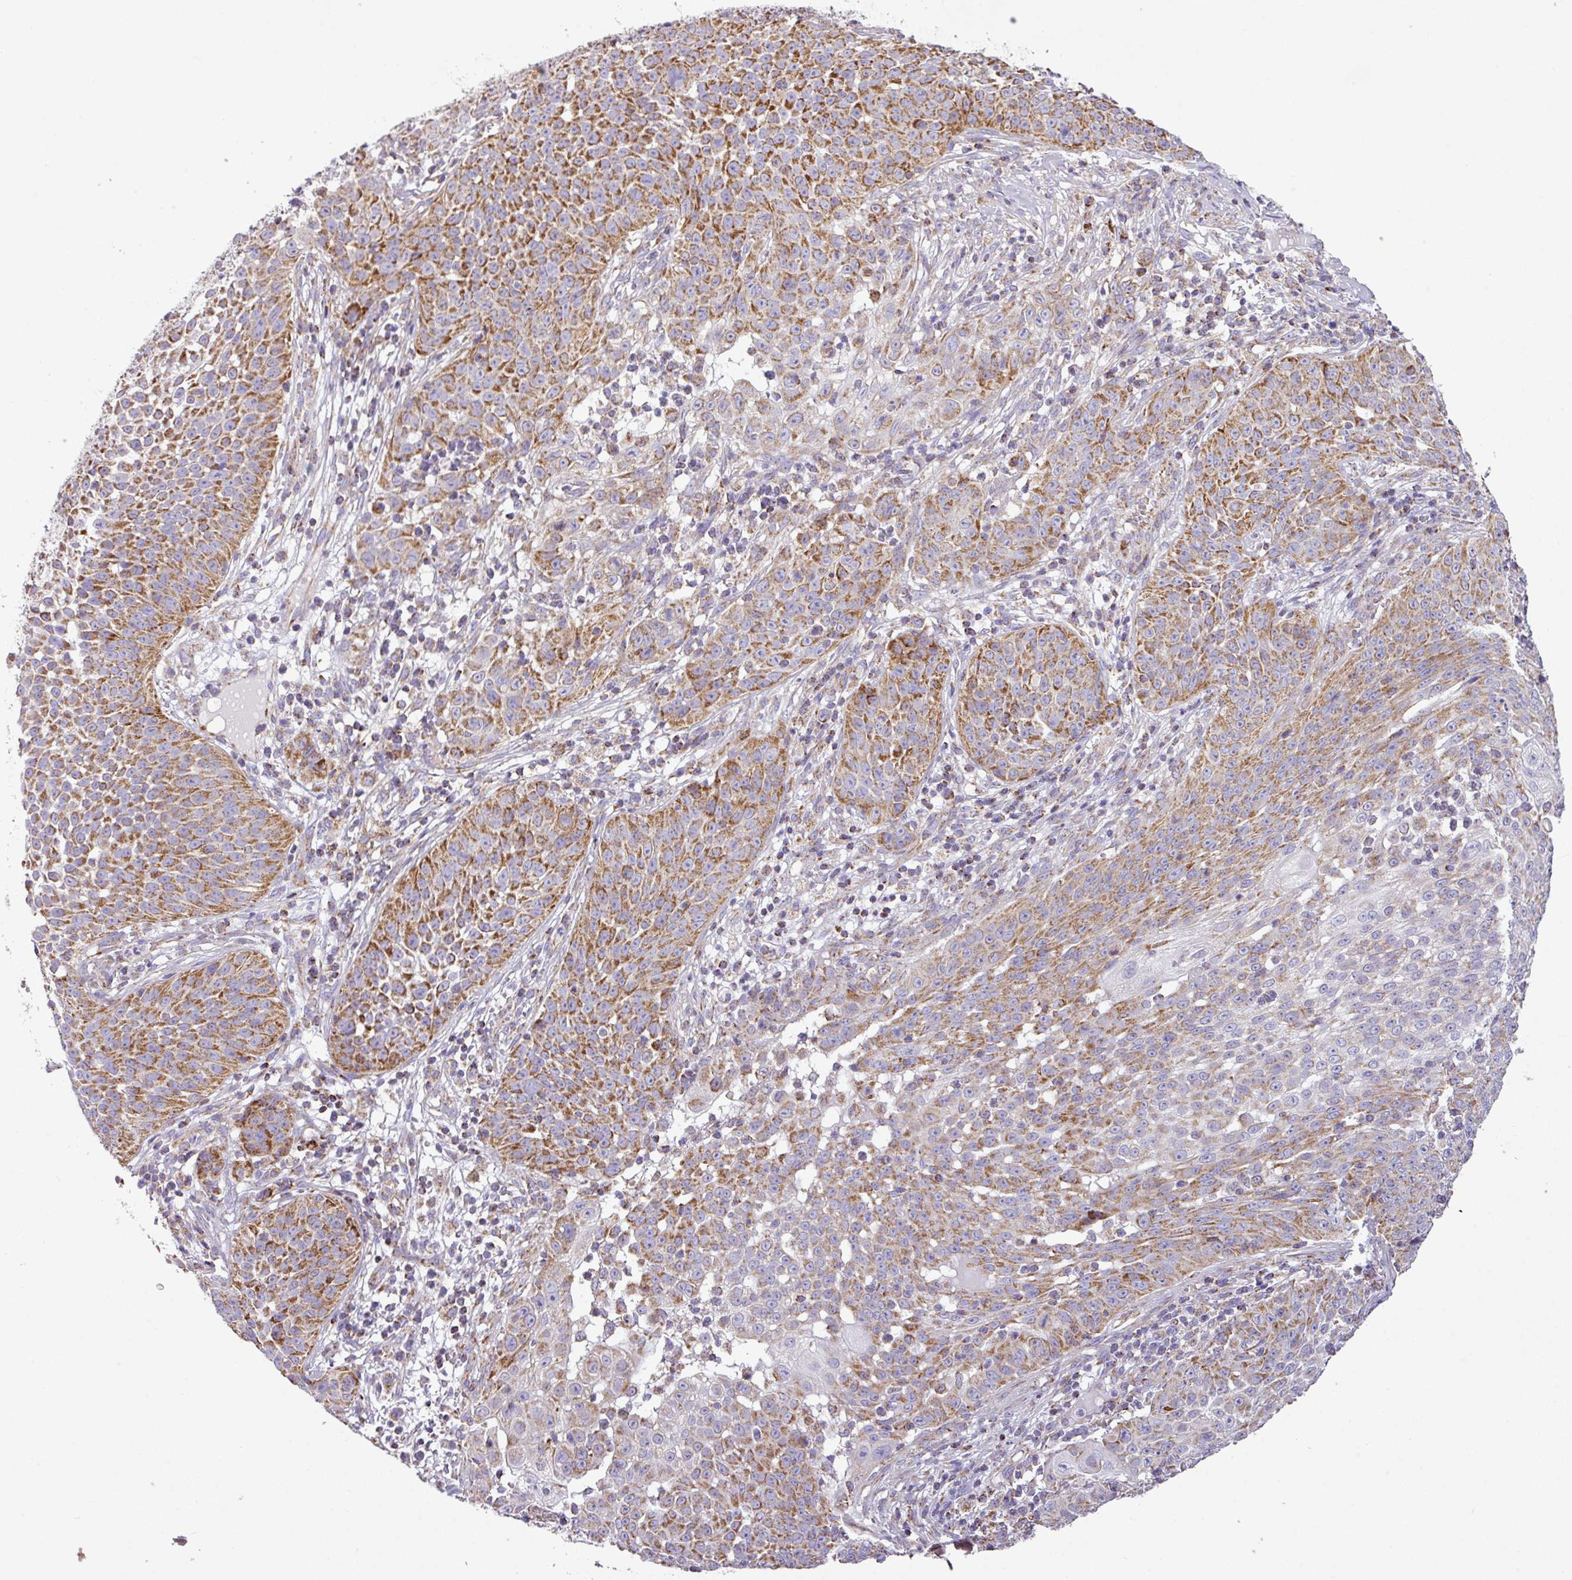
{"staining": {"intensity": "moderate", "quantity": ">75%", "location": "cytoplasmic/membranous"}, "tissue": "skin cancer", "cell_type": "Tumor cells", "image_type": "cancer", "snomed": [{"axis": "morphology", "description": "Squamous cell carcinoma, NOS"}, {"axis": "topography", "description": "Skin"}], "caption": "About >75% of tumor cells in human skin cancer (squamous cell carcinoma) display moderate cytoplasmic/membranous protein staining as visualized by brown immunohistochemical staining.", "gene": "ZNF81", "patient": {"sex": "male", "age": 24}}